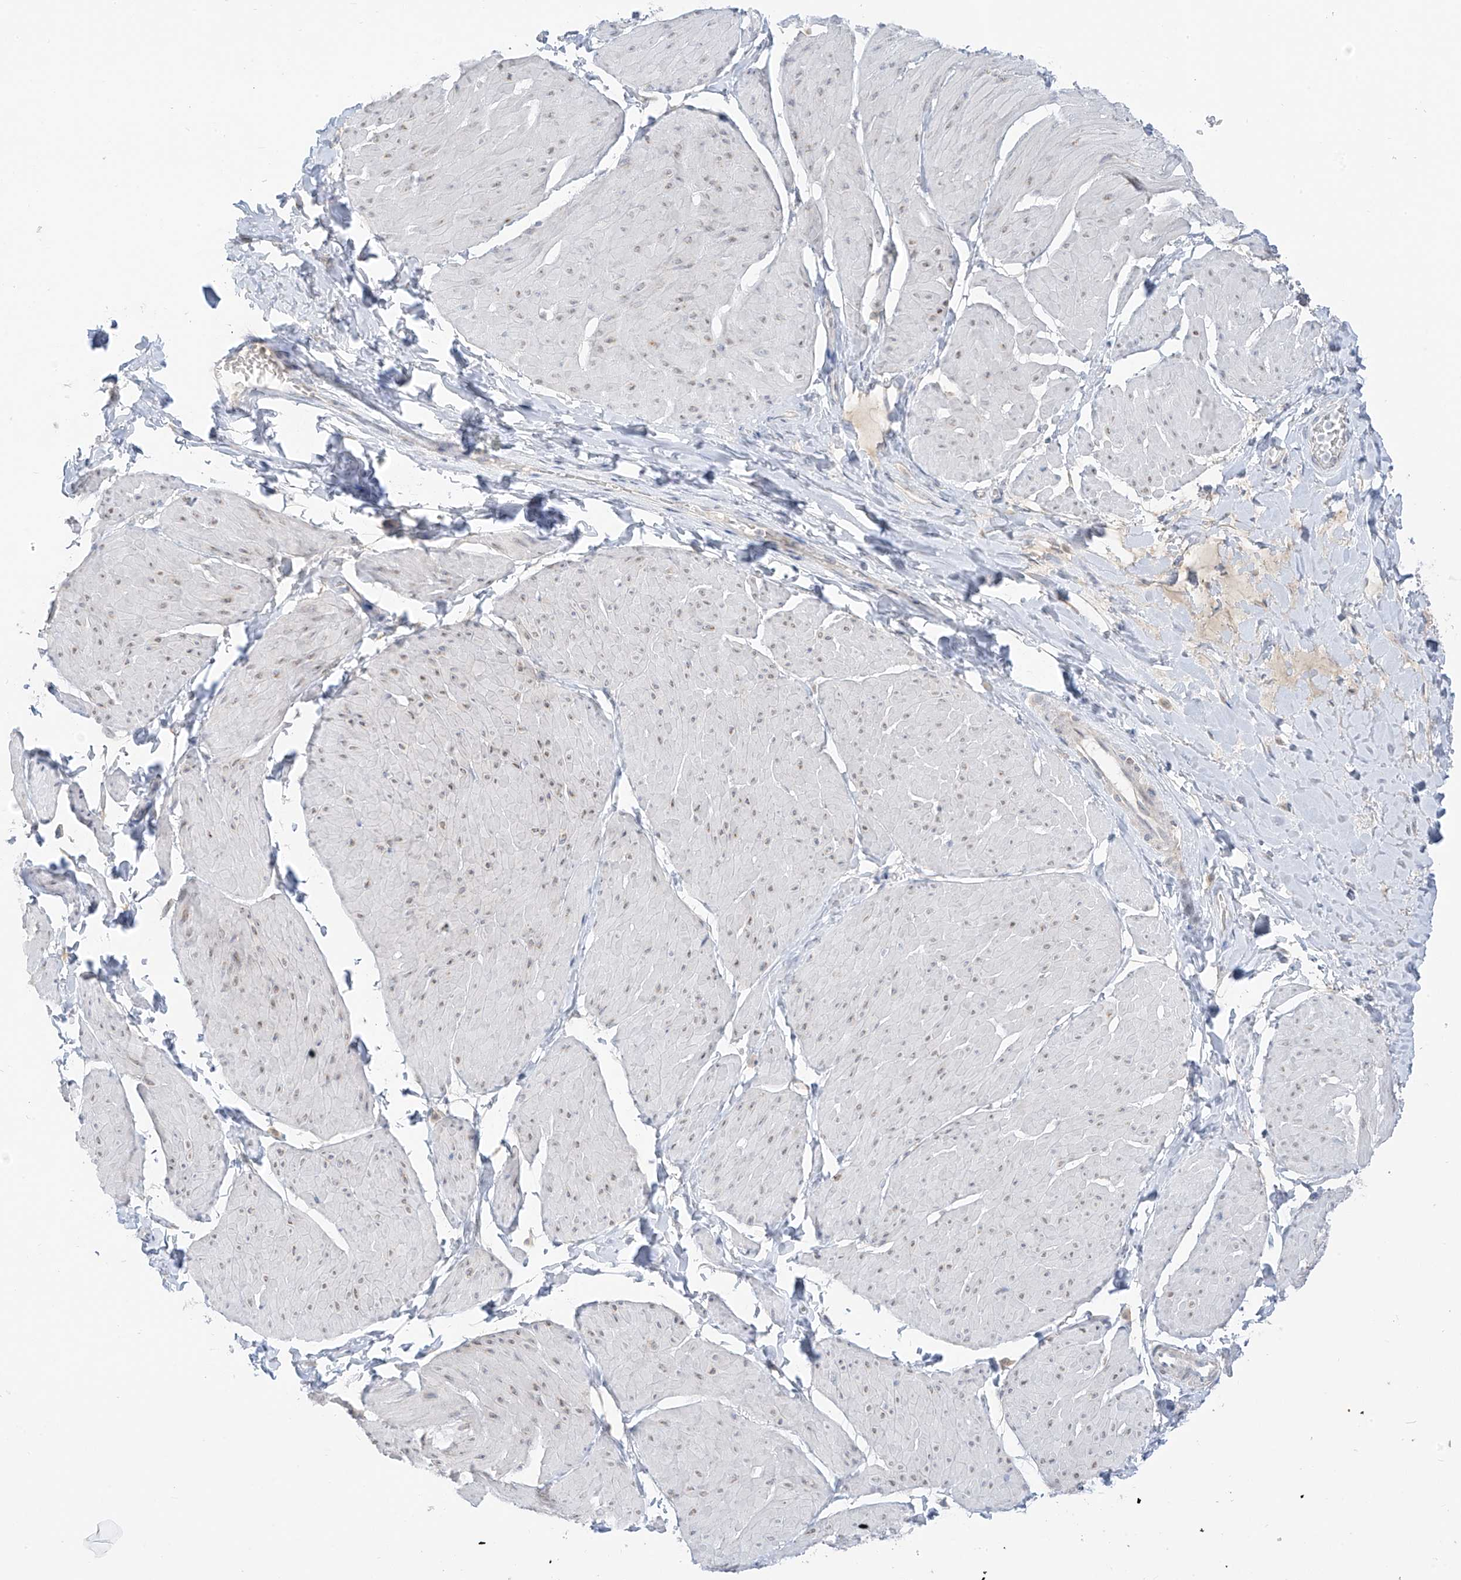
{"staining": {"intensity": "negative", "quantity": "none", "location": "none"}, "tissue": "smooth muscle", "cell_type": "Smooth muscle cells", "image_type": "normal", "snomed": [{"axis": "morphology", "description": "Urothelial carcinoma, High grade"}, {"axis": "topography", "description": "Urinary bladder"}], "caption": "Immunohistochemistry photomicrograph of unremarkable human smooth muscle stained for a protein (brown), which displays no positivity in smooth muscle cells.", "gene": "C2orf42", "patient": {"sex": "male", "age": 46}}